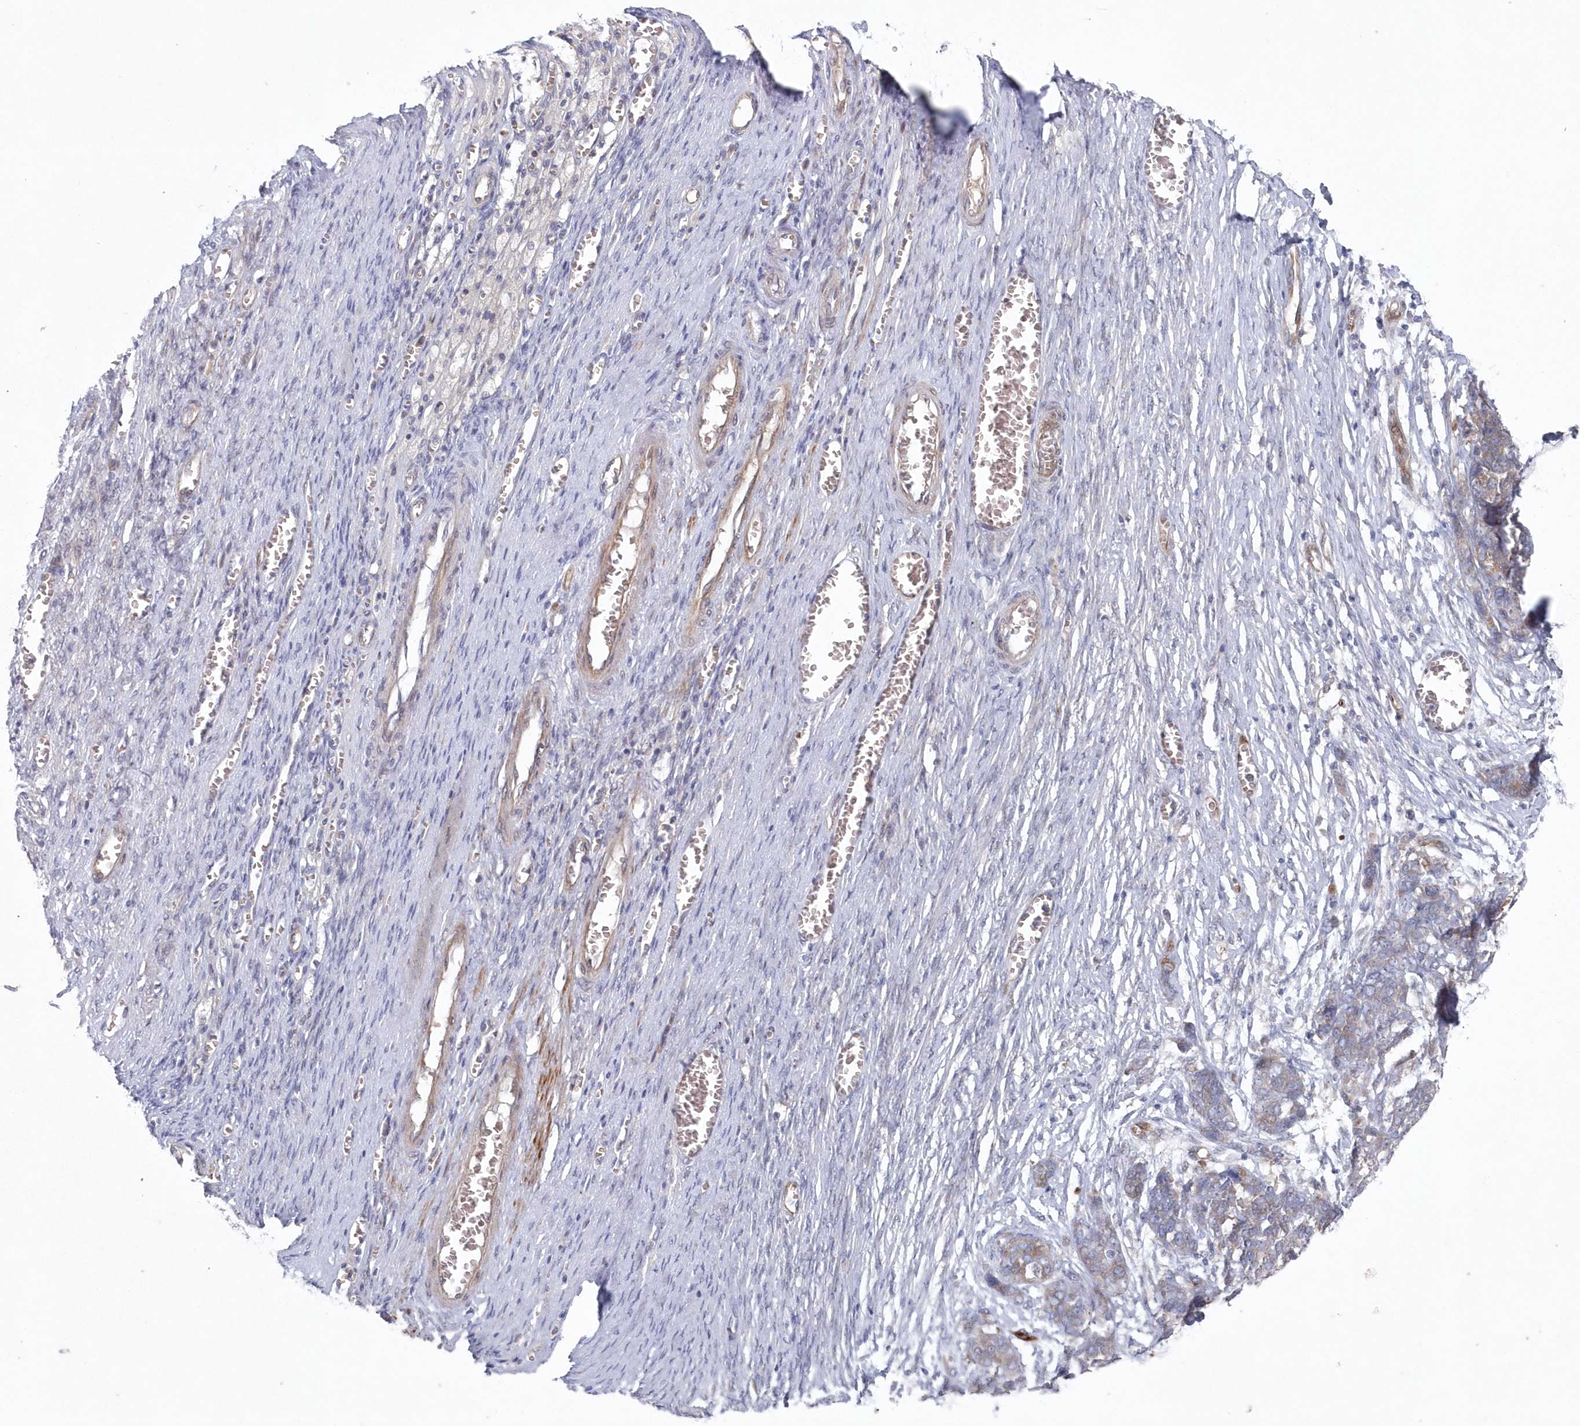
{"staining": {"intensity": "negative", "quantity": "none", "location": "none"}, "tissue": "ovarian cancer", "cell_type": "Tumor cells", "image_type": "cancer", "snomed": [{"axis": "morphology", "description": "Cystadenocarcinoma, serous, NOS"}, {"axis": "topography", "description": "Ovary"}], "caption": "The micrograph shows no staining of tumor cells in ovarian cancer.", "gene": "KIAA1586", "patient": {"sex": "female", "age": 44}}